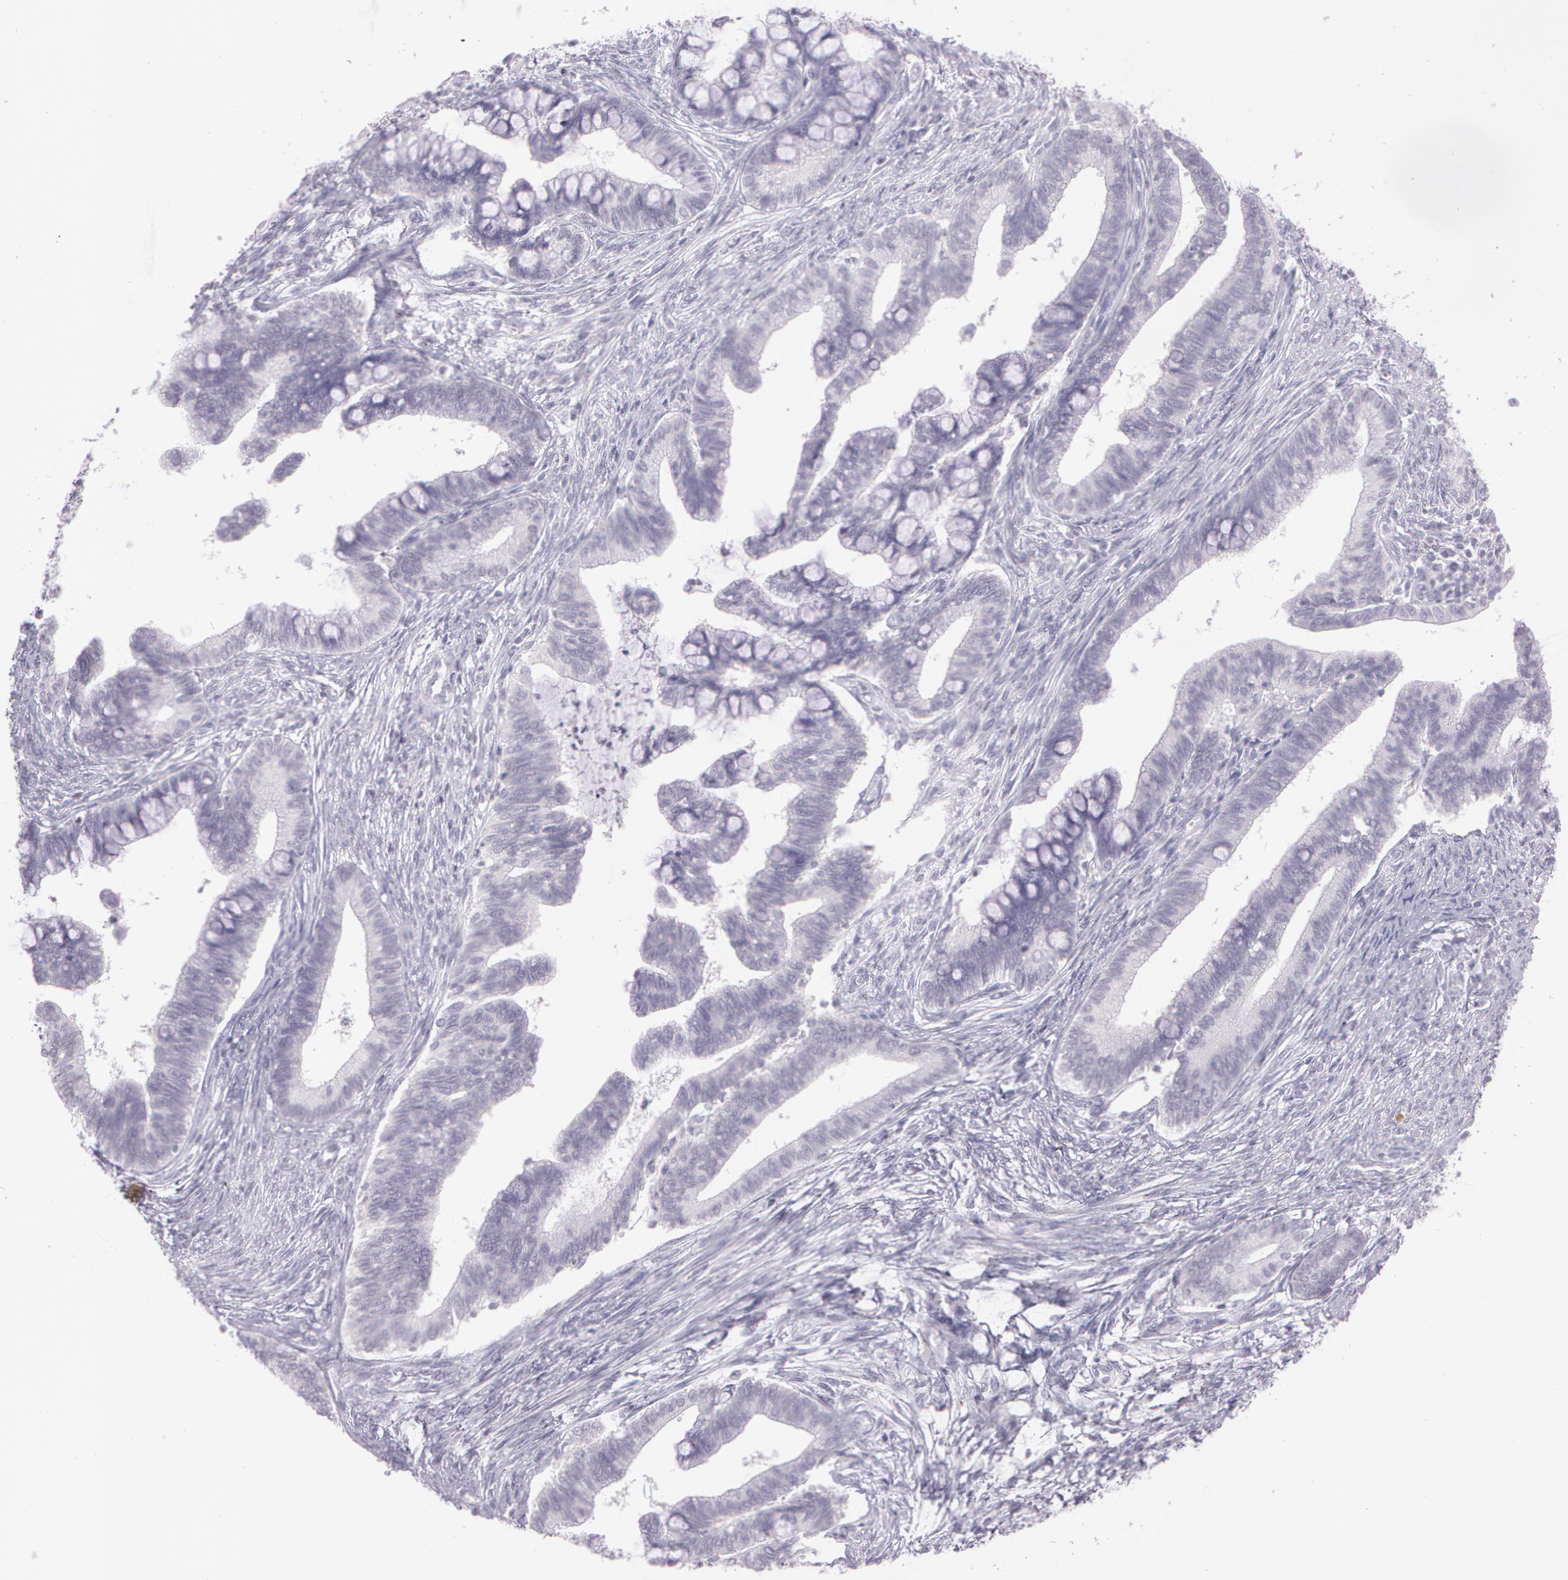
{"staining": {"intensity": "negative", "quantity": "none", "location": "none"}, "tissue": "cervical cancer", "cell_type": "Tumor cells", "image_type": "cancer", "snomed": [{"axis": "morphology", "description": "Adenocarcinoma, NOS"}, {"axis": "topography", "description": "Cervix"}], "caption": "High magnification brightfield microscopy of cervical cancer stained with DAB (brown) and counterstained with hematoxylin (blue): tumor cells show no significant staining.", "gene": "OTC", "patient": {"sex": "female", "age": 36}}